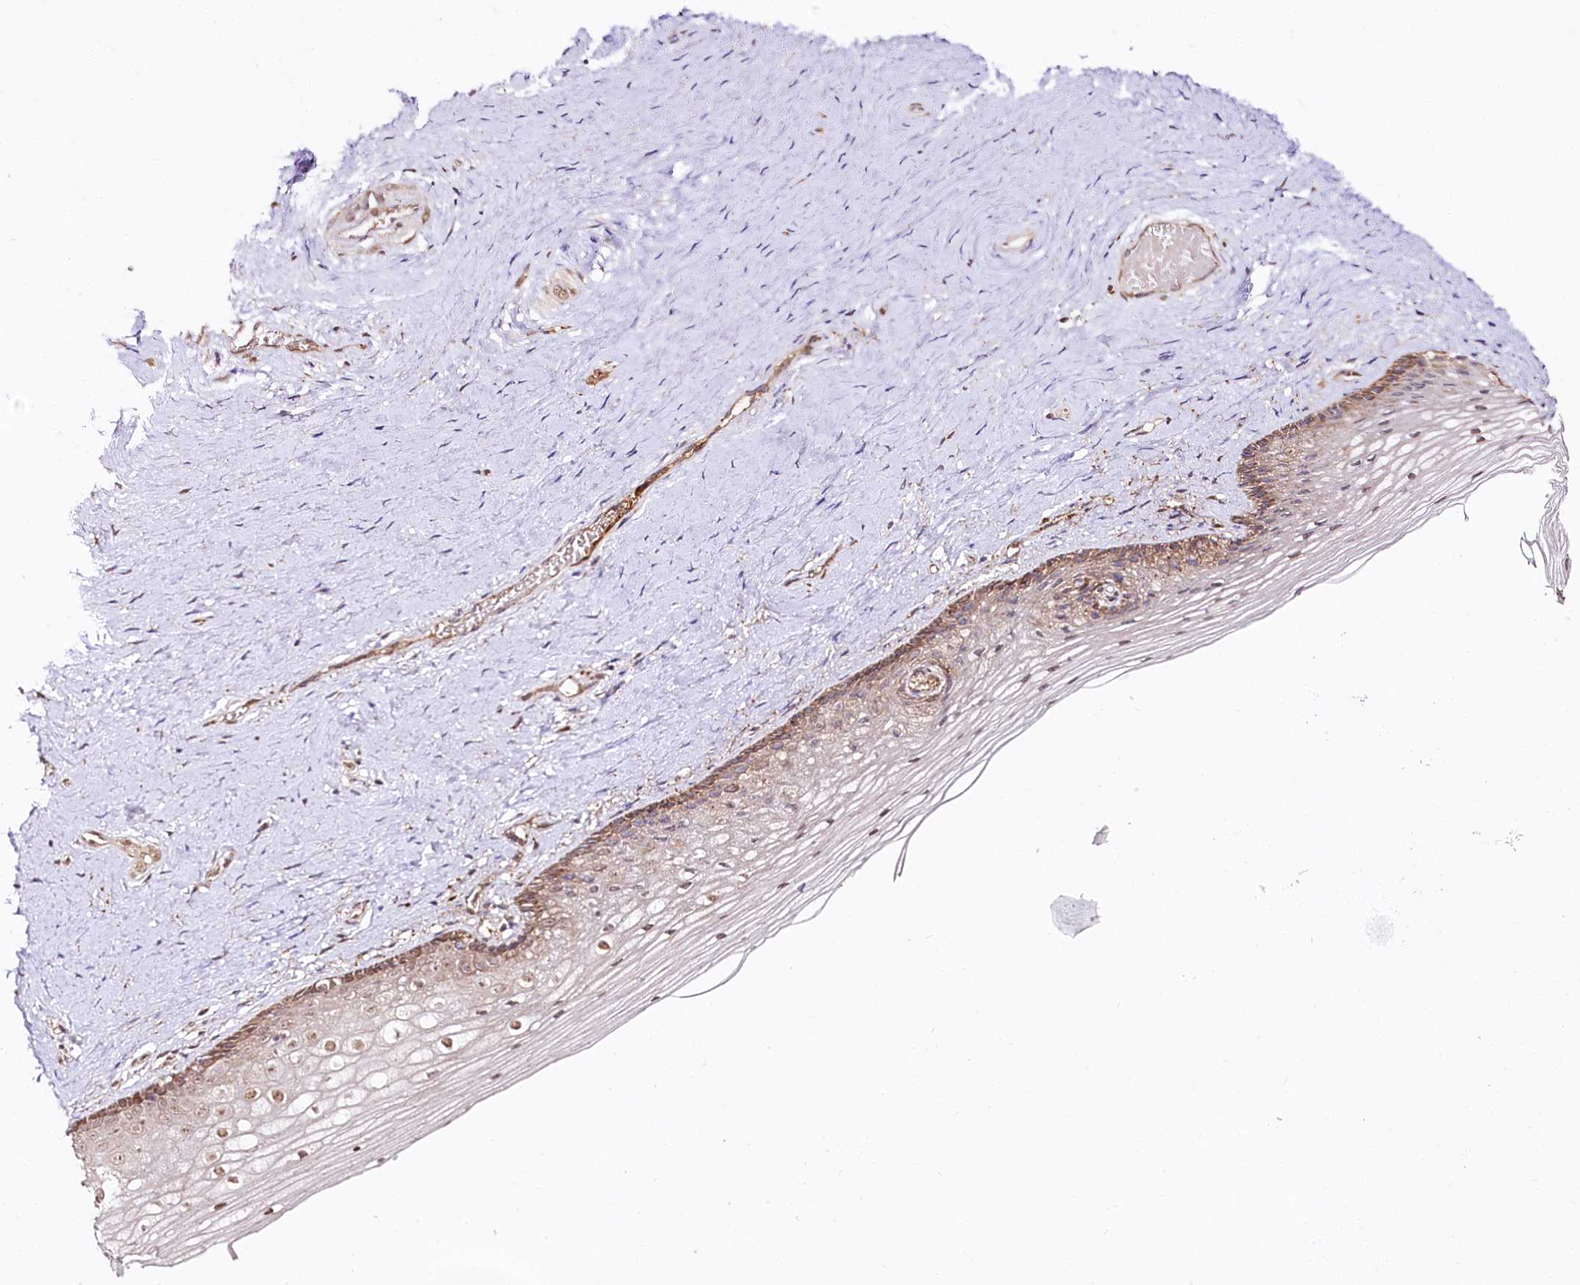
{"staining": {"intensity": "moderate", "quantity": ">75%", "location": "cytoplasmic/membranous,nuclear"}, "tissue": "vagina", "cell_type": "Squamous epithelial cells", "image_type": "normal", "snomed": [{"axis": "morphology", "description": "Normal tissue, NOS"}, {"axis": "topography", "description": "Vagina"}], "caption": "Protein expression analysis of benign vagina demonstrates moderate cytoplasmic/membranous,nuclear positivity in about >75% of squamous epithelial cells.", "gene": "CNPY2", "patient": {"sex": "female", "age": 46}}